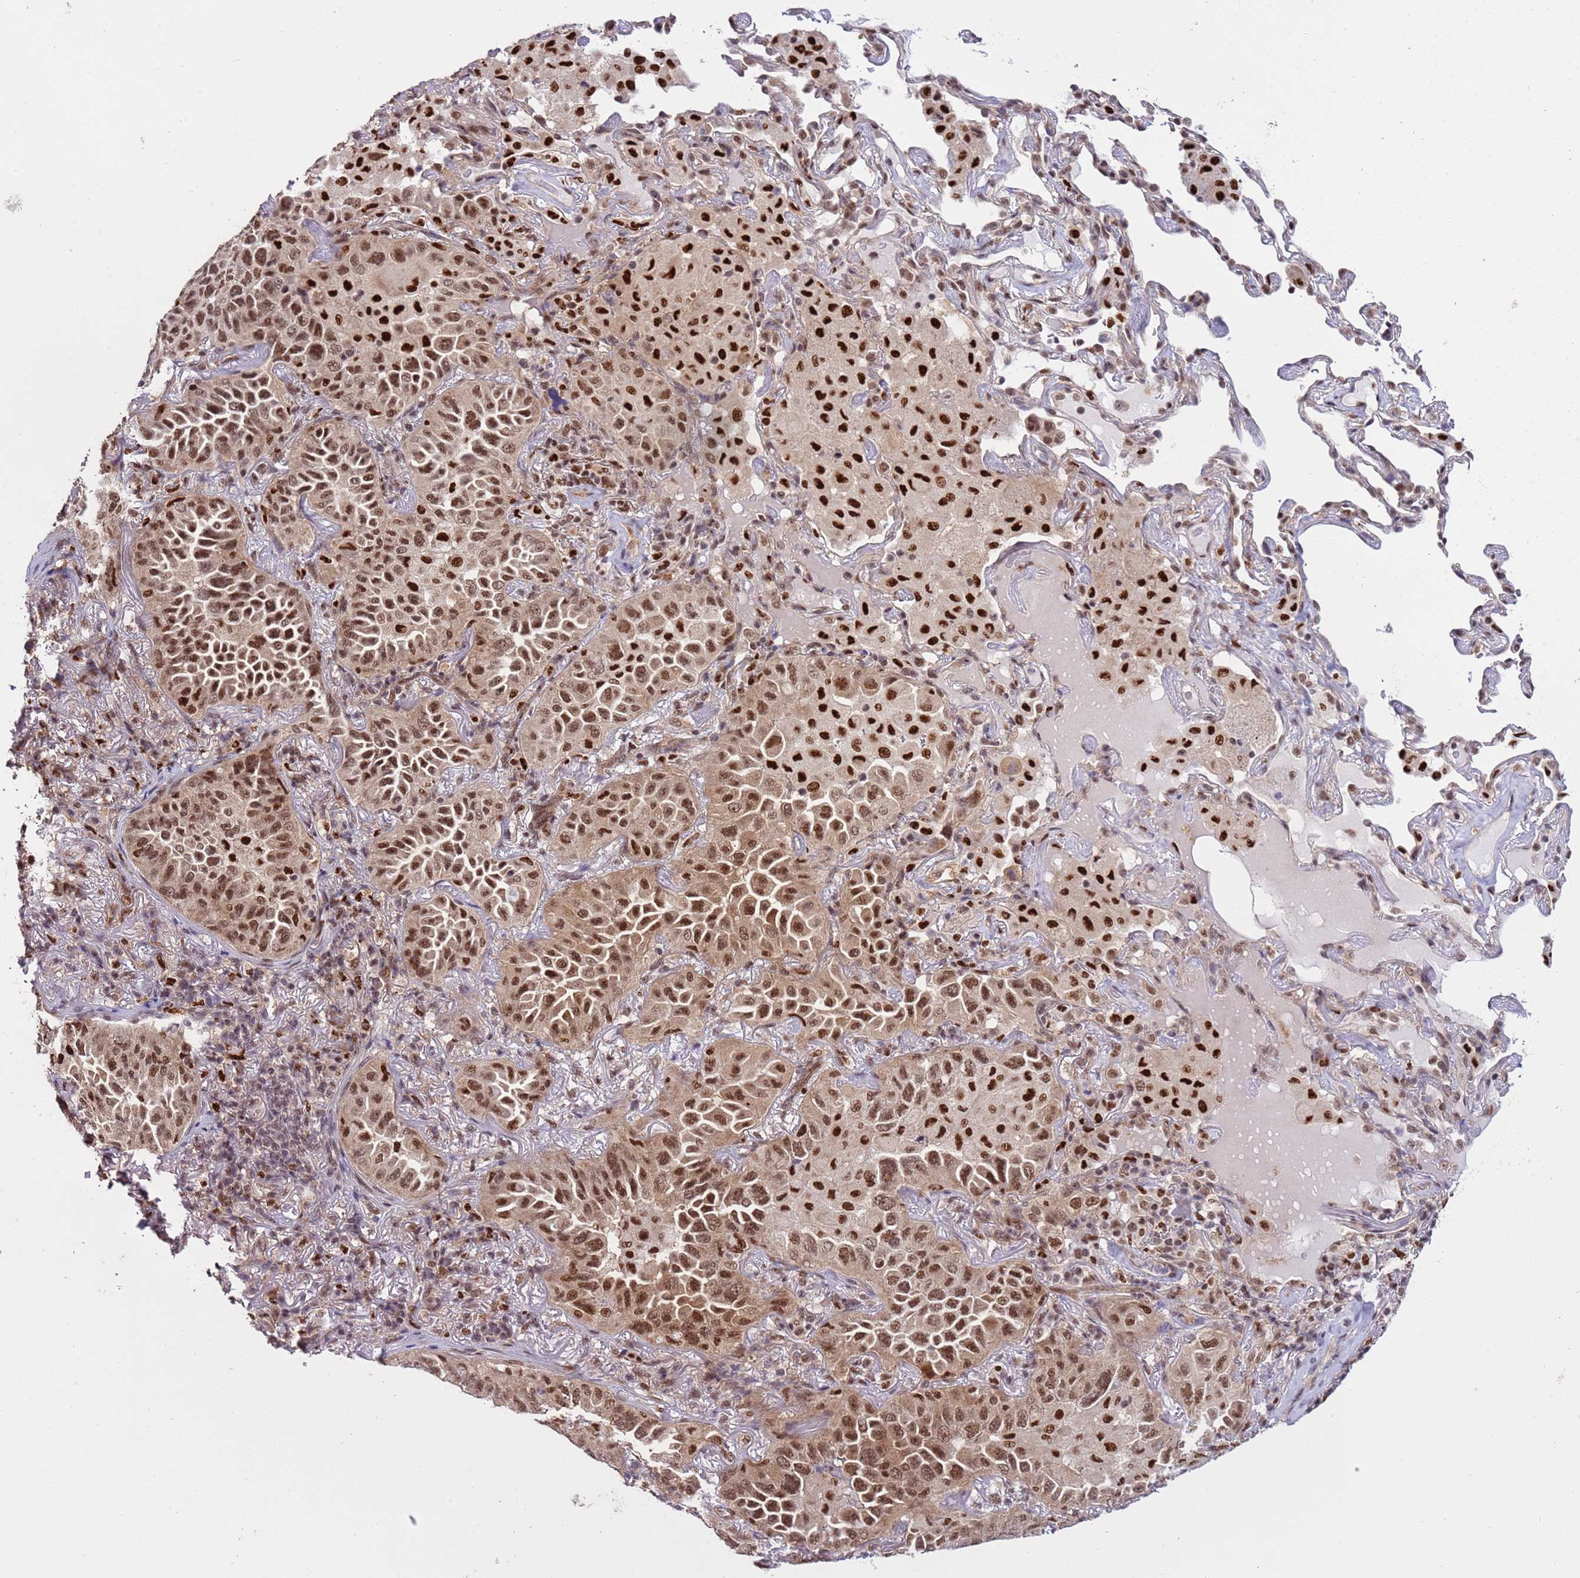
{"staining": {"intensity": "moderate", "quantity": ">75%", "location": "nuclear"}, "tissue": "lung cancer", "cell_type": "Tumor cells", "image_type": "cancer", "snomed": [{"axis": "morphology", "description": "Adenocarcinoma, NOS"}, {"axis": "topography", "description": "Lung"}], "caption": "This image exhibits lung cancer stained with immunohistochemistry to label a protein in brown. The nuclear of tumor cells show moderate positivity for the protein. Nuclei are counter-stained blue.", "gene": "PRPF6", "patient": {"sex": "female", "age": 69}}